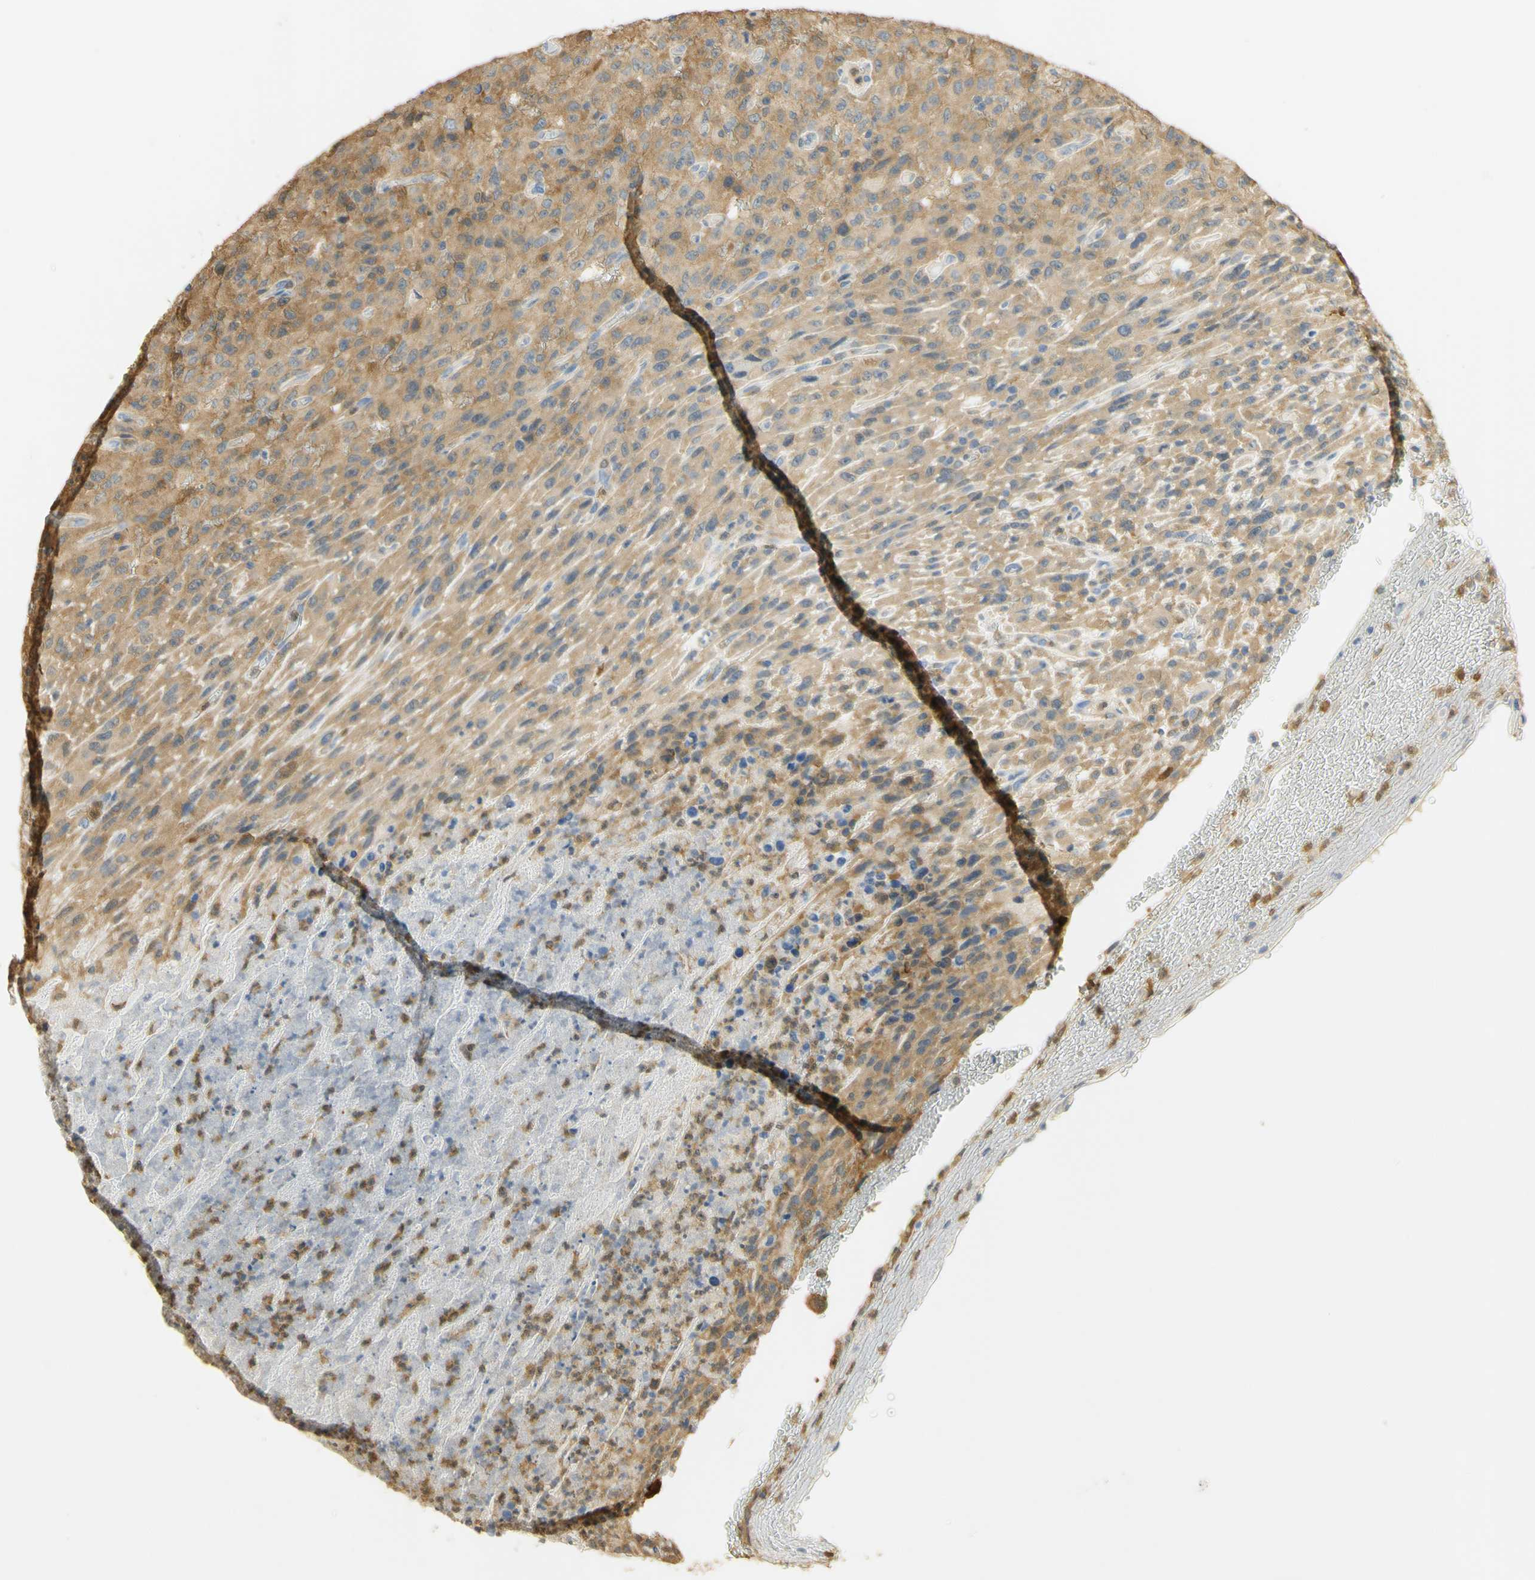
{"staining": {"intensity": "moderate", "quantity": ">75%", "location": "cytoplasmic/membranous"}, "tissue": "urothelial cancer", "cell_type": "Tumor cells", "image_type": "cancer", "snomed": [{"axis": "morphology", "description": "Urothelial carcinoma, High grade"}, {"axis": "topography", "description": "Urinary bladder"}], "caption": "Urothelial carcinoma (high-grade) stained with a brown dye demonstrates moderate cytoplasmic/membranous positive positivity in approximately >75% of tumor cells.", "gene": "PAK1", "patient": {"sex": "male", "age": 66}}